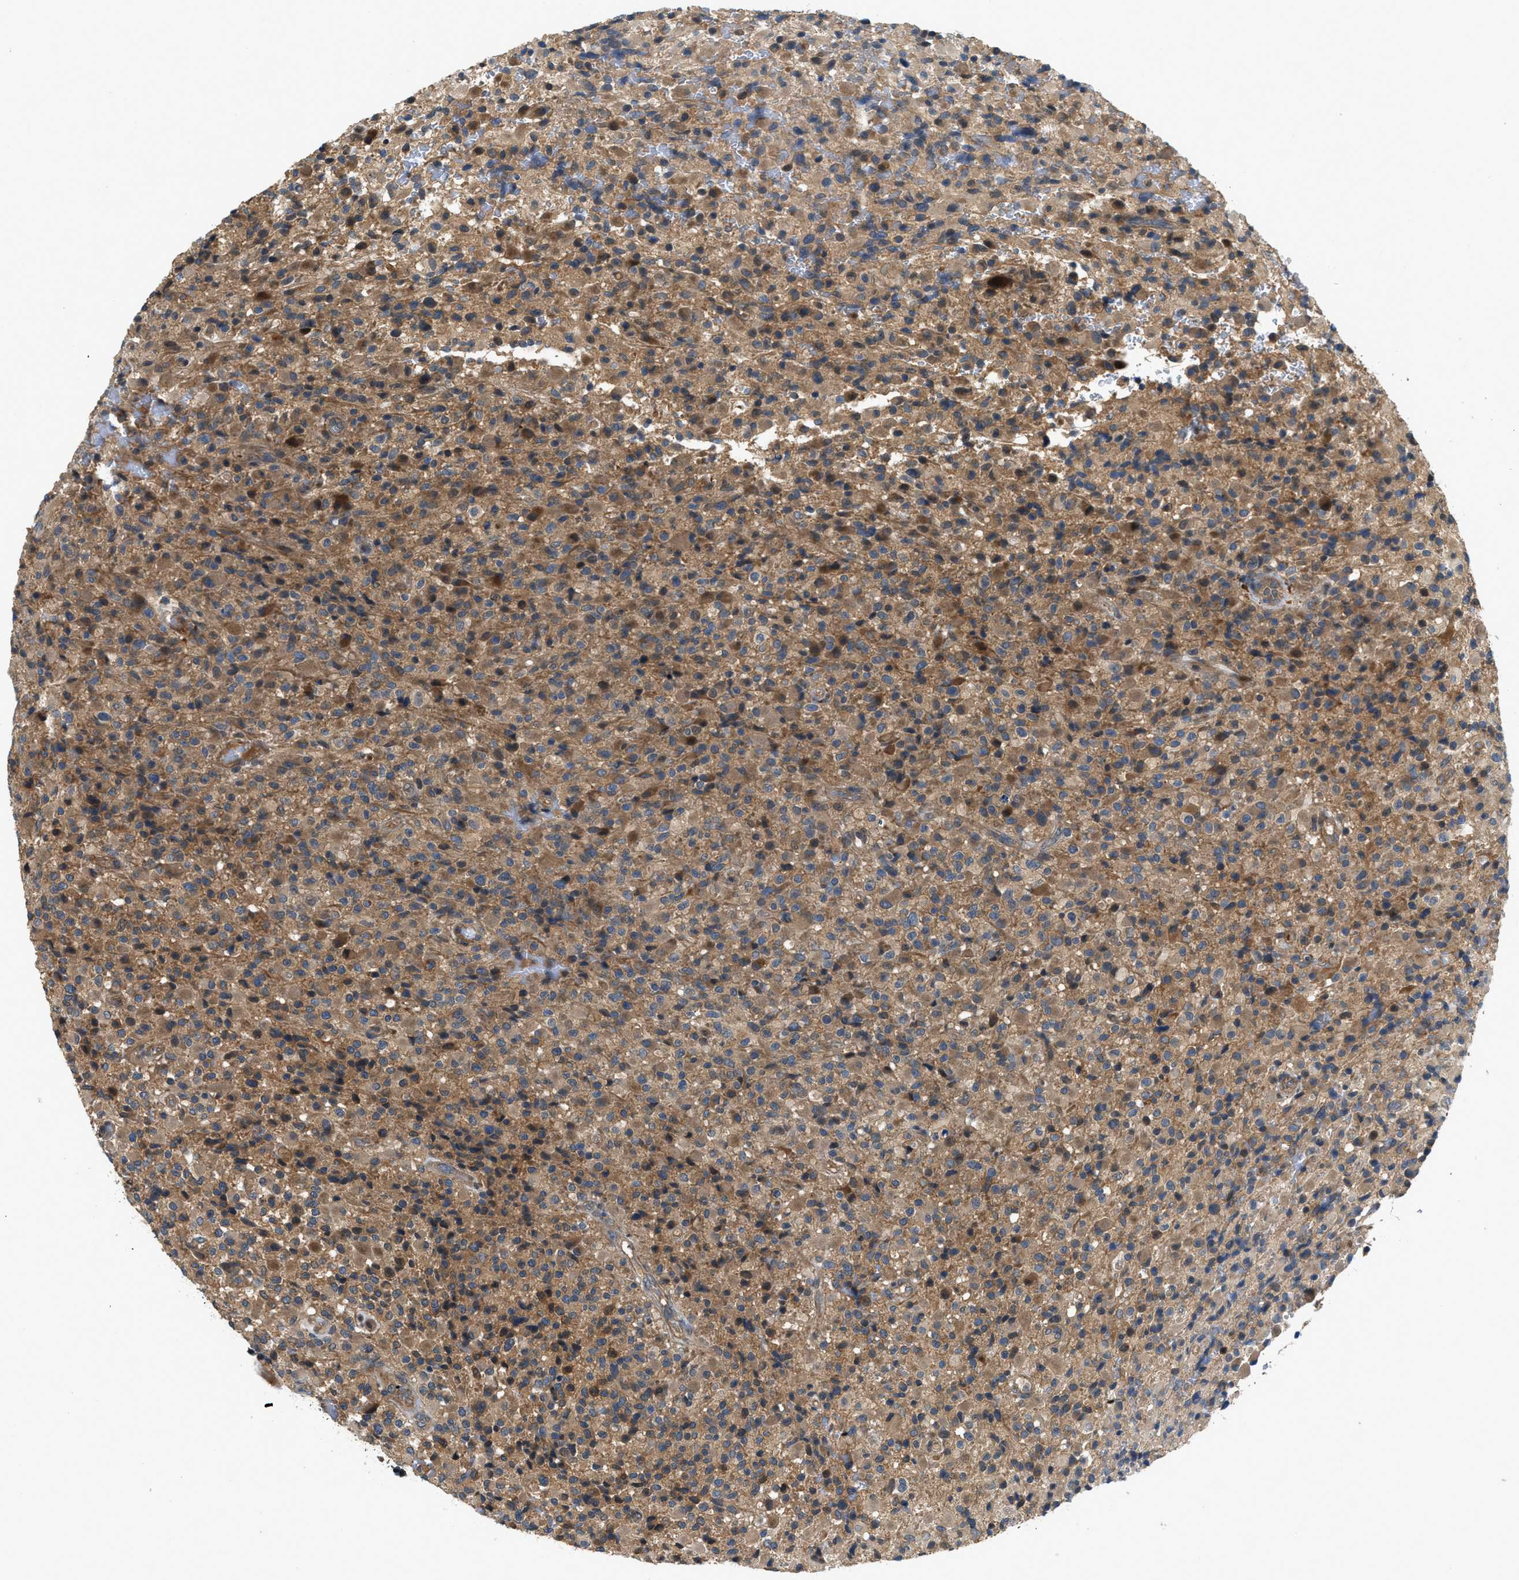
{"staining": {"intensity": "moderate", "quantity": ">75%", "location": "cytoplasmic/membranous"}, "tissue": "glioma", "cell_type": "Tumor cells", "image_type": "cancer", "snomed": [{"axis": "morphology", "description": "Glioma, malignant, High grade"}, {"axis": "topography", "description": "Brain"}], "caption": "About >75% of tumor cells in glioma display moderate cytoplasmic/membranous protein positivity as visualized by brown immunohistochemical staining.", "gene": "GPR31", "patient": {"sex": "male", "age": 71}}